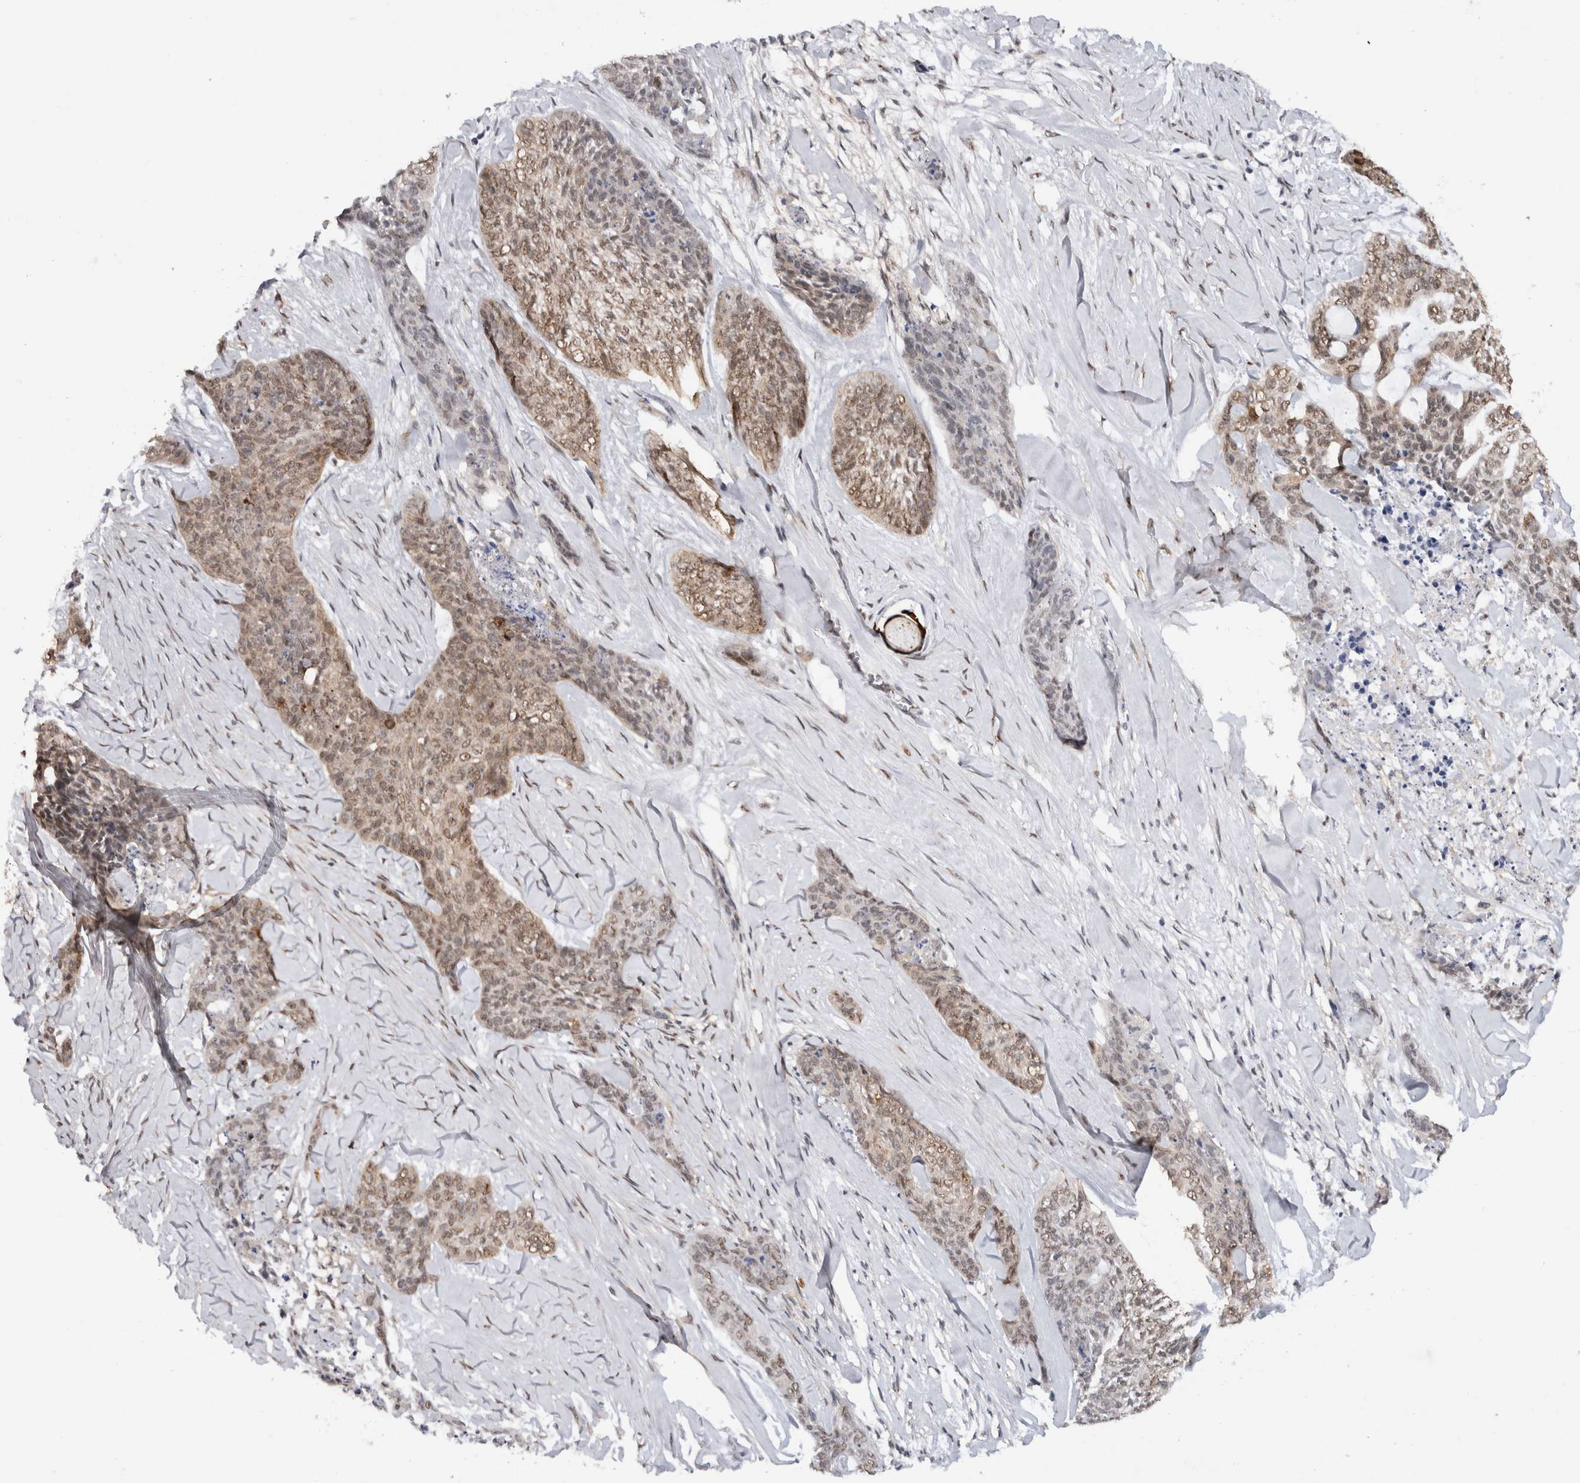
{"staining": {"intensity": "weak", "quantity": ">75%", "location": "cytoplasmic/membranous,nuclear"}, "tissue": "skin cancer", "cell_type": "Tumor cells", "image_type": "cancer", "snomed": [{"axis": "morphology", "description": "Basal cell carcinoma"}, {"axis": "topography", "description": "Skin"}], "caption": "An immunohistochemistry (IHC) photomicrograph of neoplastic tissue is shown. Protein staining in brown shows weak cytoplasmic/membranous and nuclear positivity in skin cancer (basal cell carcinoma) within tumor cells.", "gene": "RPS6KA2", "patient": {"sex": "female", "age": 64}}